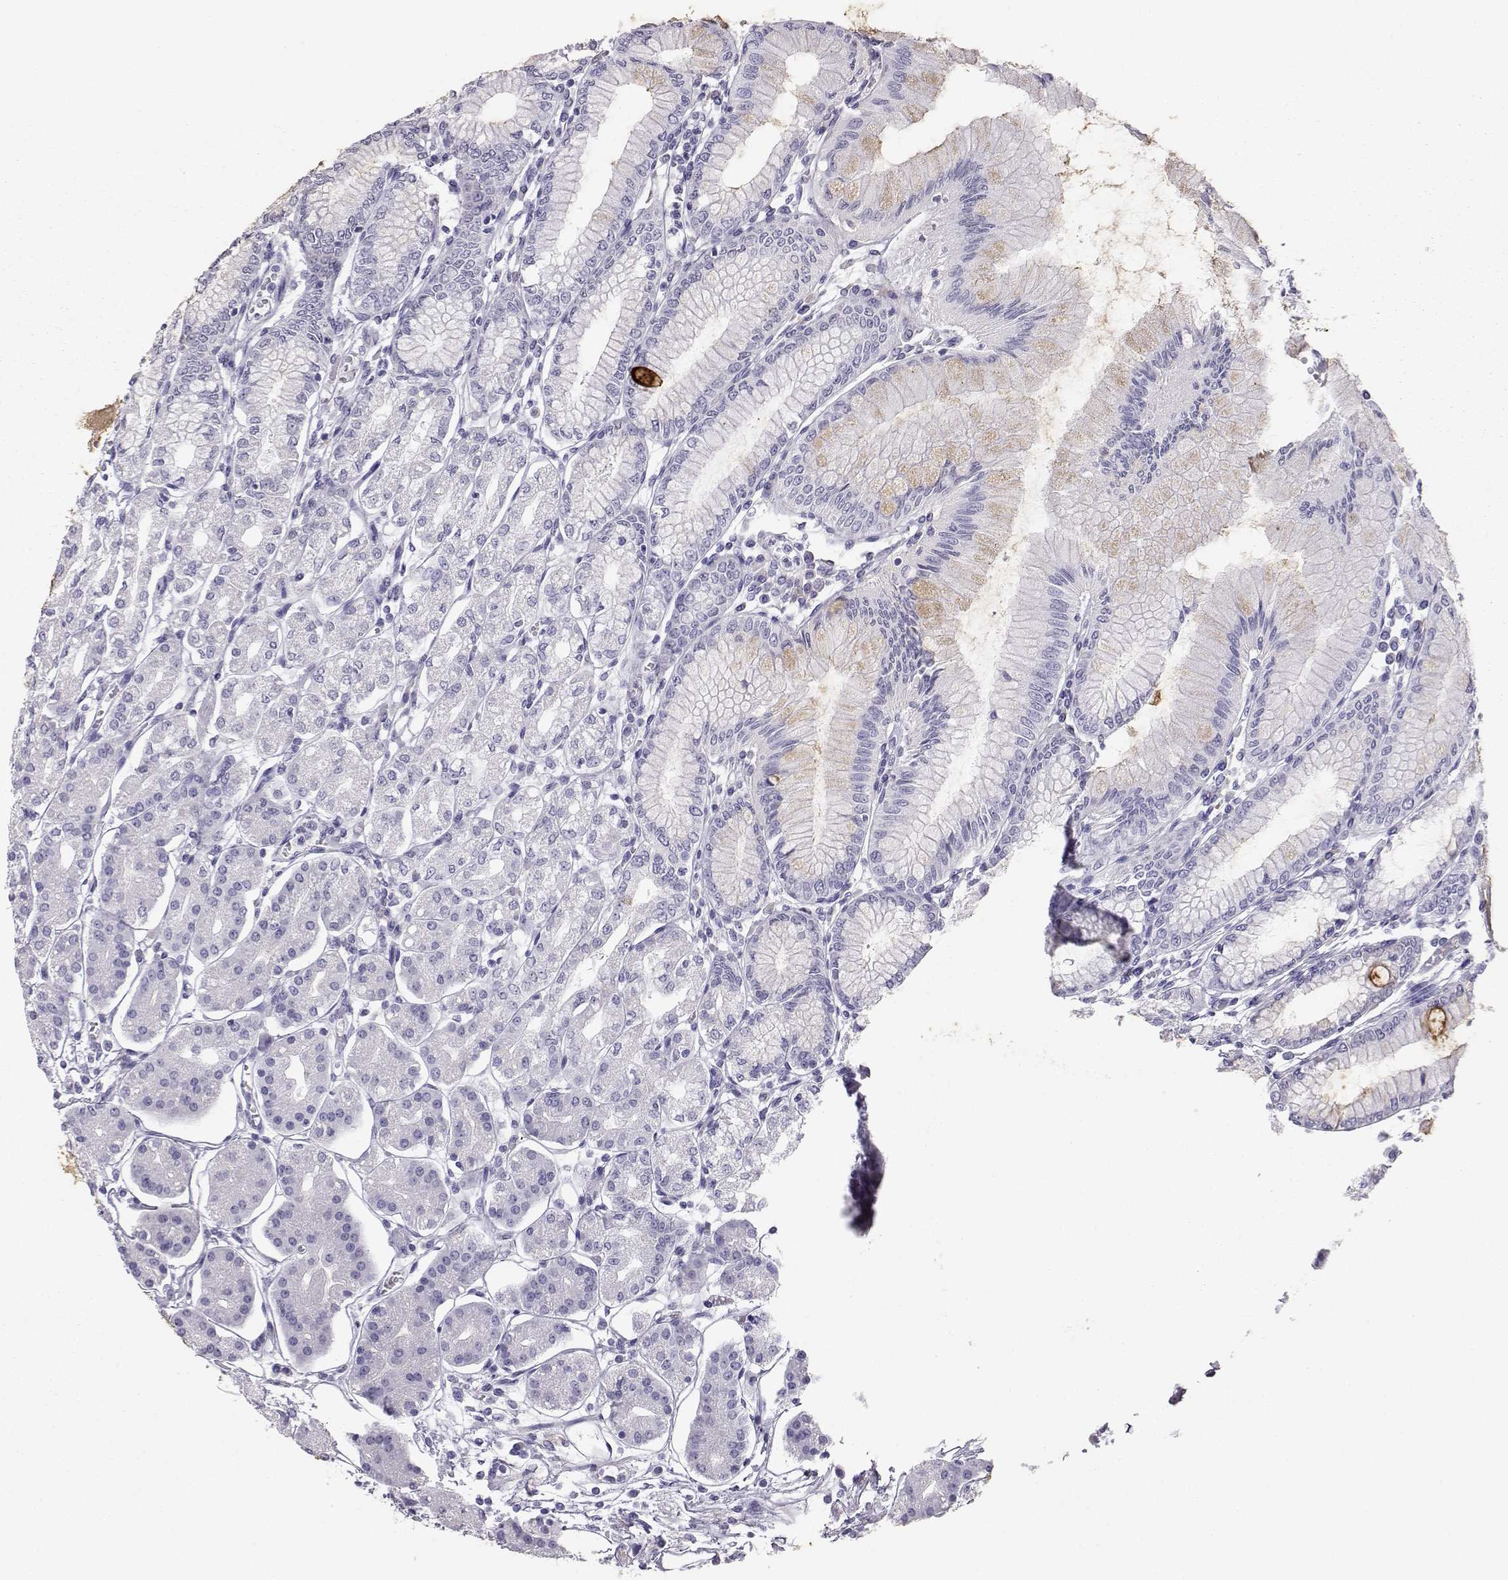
{"staining": {"intensity": "negative", "quantity": "none", "location": "none"}, "tissue": "stomach", "cell_type": "Glandular cells", "image_type": "normal", "snomed": [{"axis": "morphology", "description": "Normal tissue, NOS"}, {"axis": "topography", "description": "Skeletal muscle"}, {"axis": "topography", "description": "Stomach"}], "caption": "The immunohistochemistry image has no significant expression in glandular cells of stomach. The staining was performed using DAB (3,3'-diaminobenzidine) to visualize the protein expression in brown, while the nuclei were stained in blue with hematoxylin (Magnification: 20x).", "gene": "ITLN1", "patient": {"sex": "female", "age": 57}}